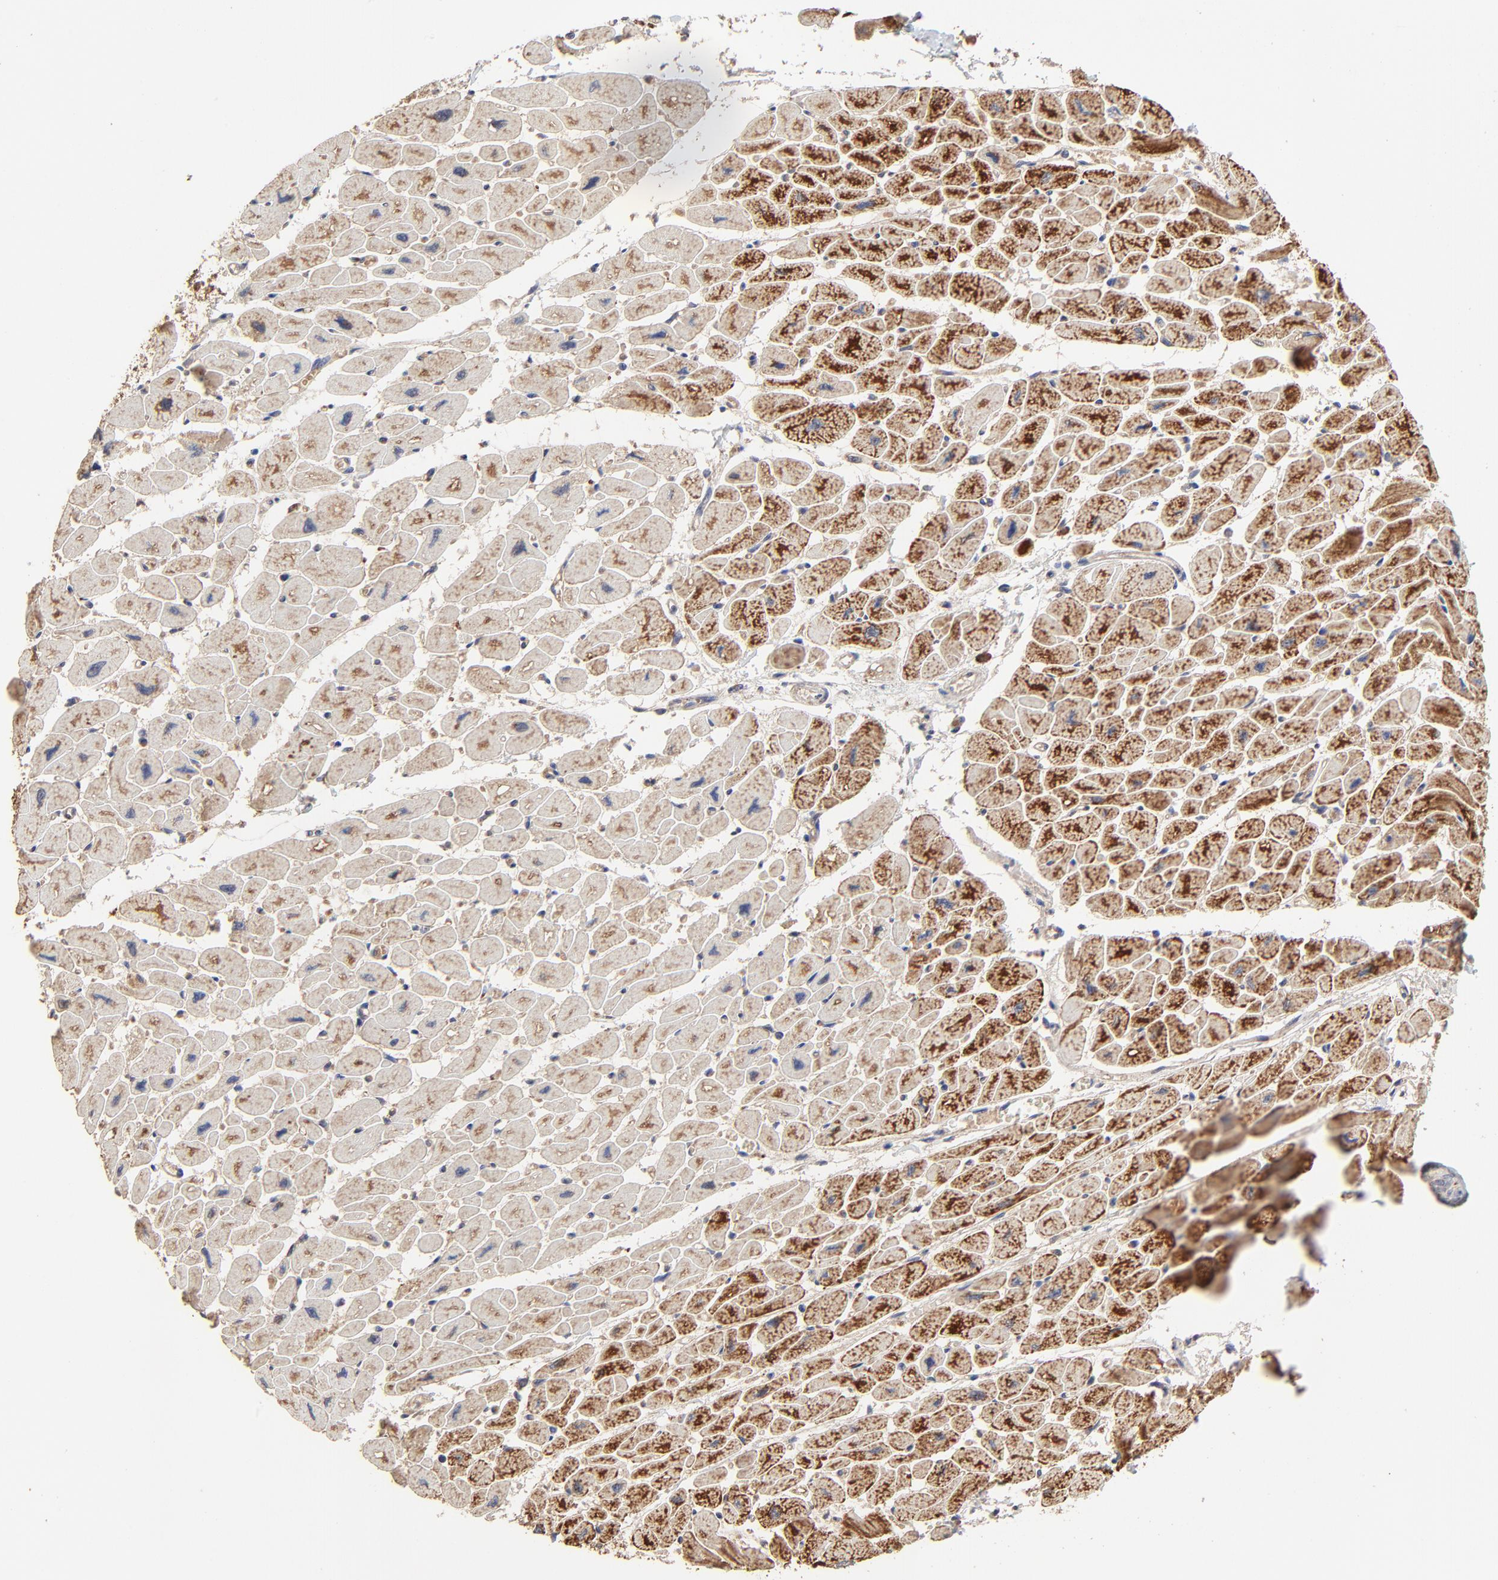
{"staining": {"intensity": "moderate", "quantity": ">75%", "location": "cytoplasmic/membranous"}, "tissue": "heart muscle", "cell_type": "Cardiomyocytes", "image_type": "normal", "snomed": [{"axis": "morphology", "description": "Normal tissue, NOS"}, {"axis": "topography", "description": "Heart"}], "caption": "This is an image of IHC staining of unremarkable heart muscle, which shows moderate staining in the cytoplasmic/membranous of cardiomyocytes.", "gene": "LGALS3", "patient": {"sex": "female", "age": 54}}